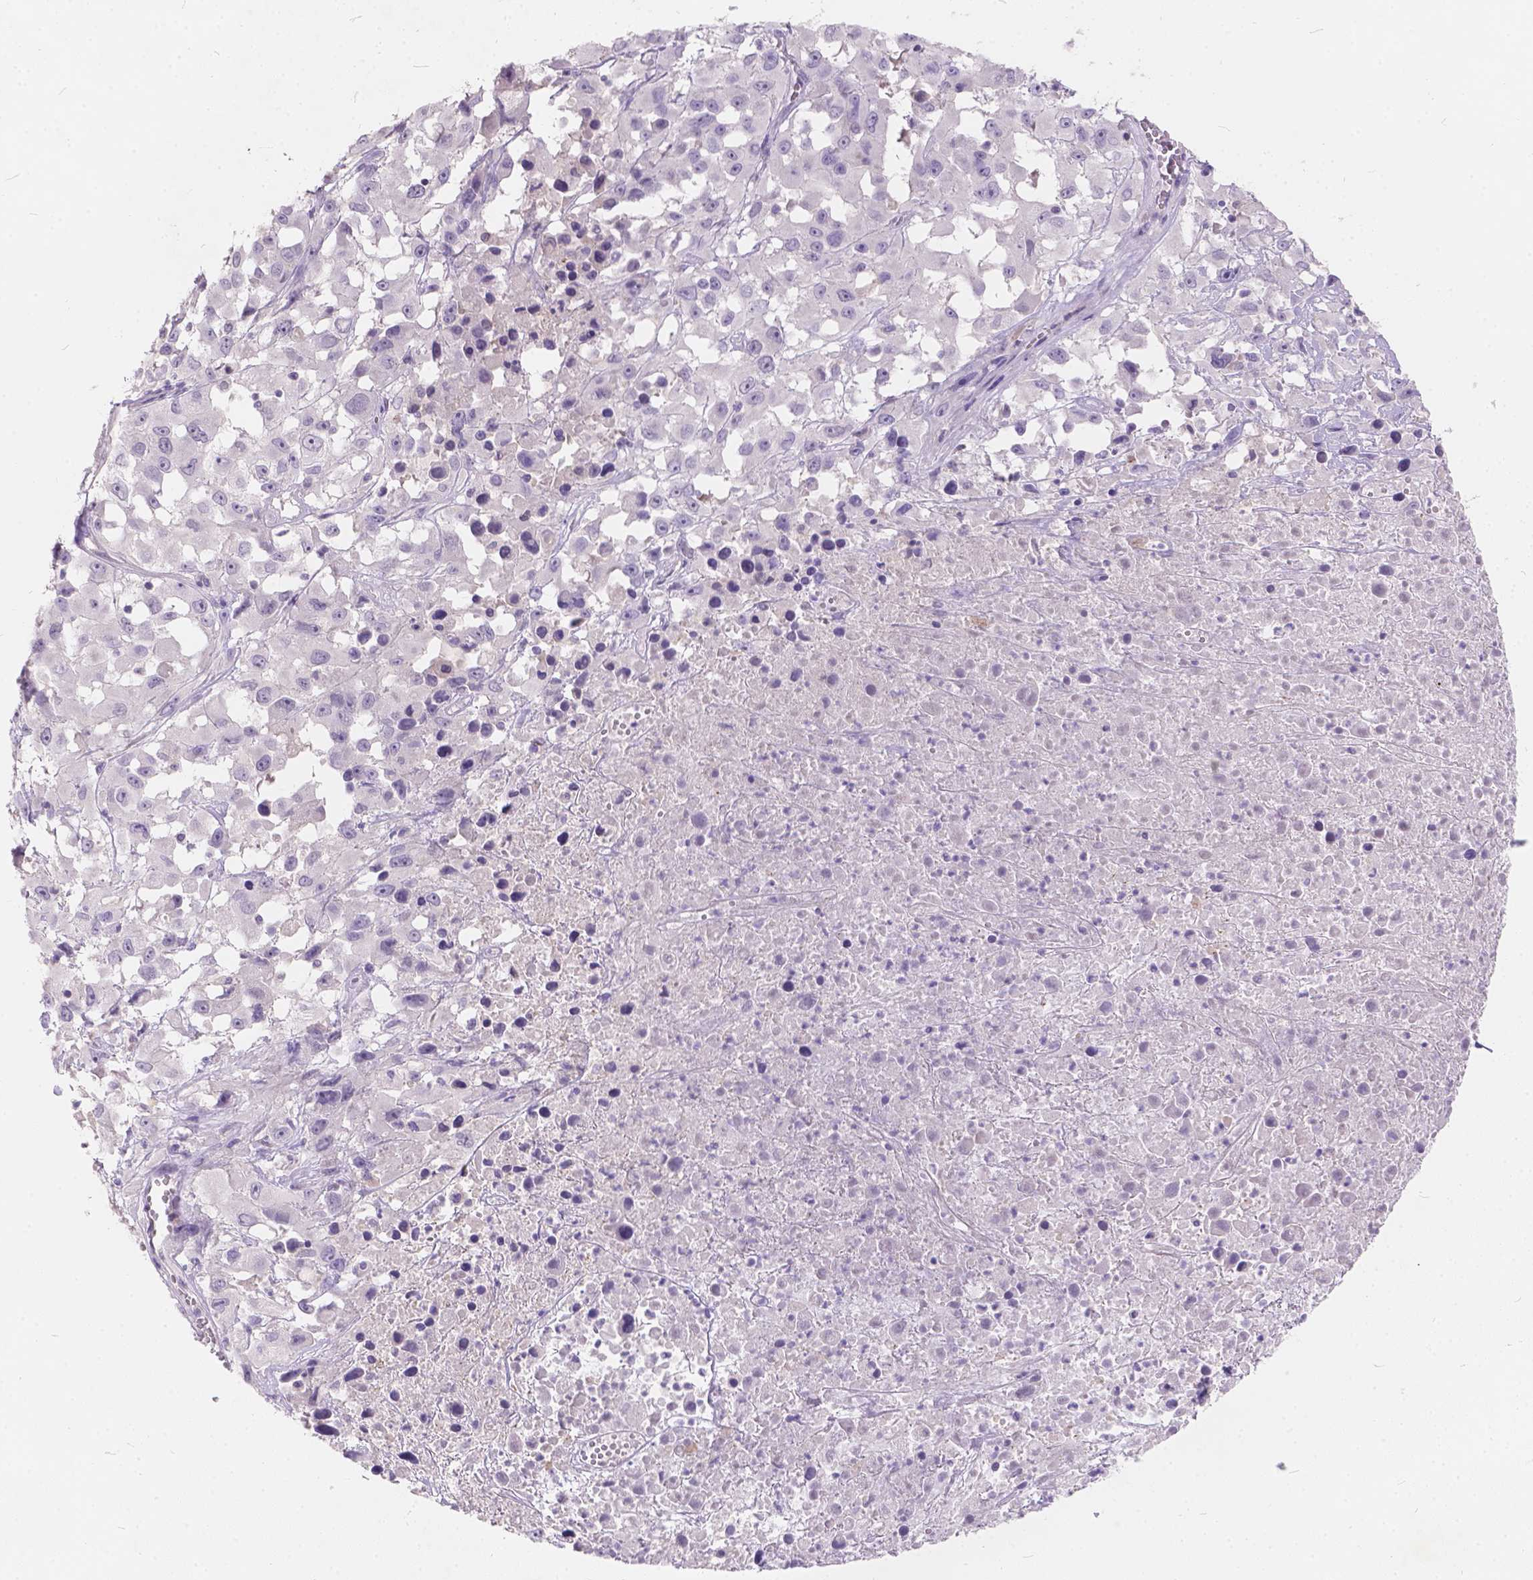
{"staining": {"intensity": "negative", "quantity": "none", "location": "none"}, "tissue": "melanoma", "cell_type": "Tumor cells", "image_type": "cancer", "snomed": [{"axis": "morphology", "description": "Malignant melanoma, Metastatic site"}, {"axis": "topography", "description": "Soft tissue"}], "caption": "Photomicrograph shows no protein positivity in tumor cells of malignant melanoma (metastatic site) tissue.", "gene": "PEX11G", "patient": {"sex": "male", "age": 50}}